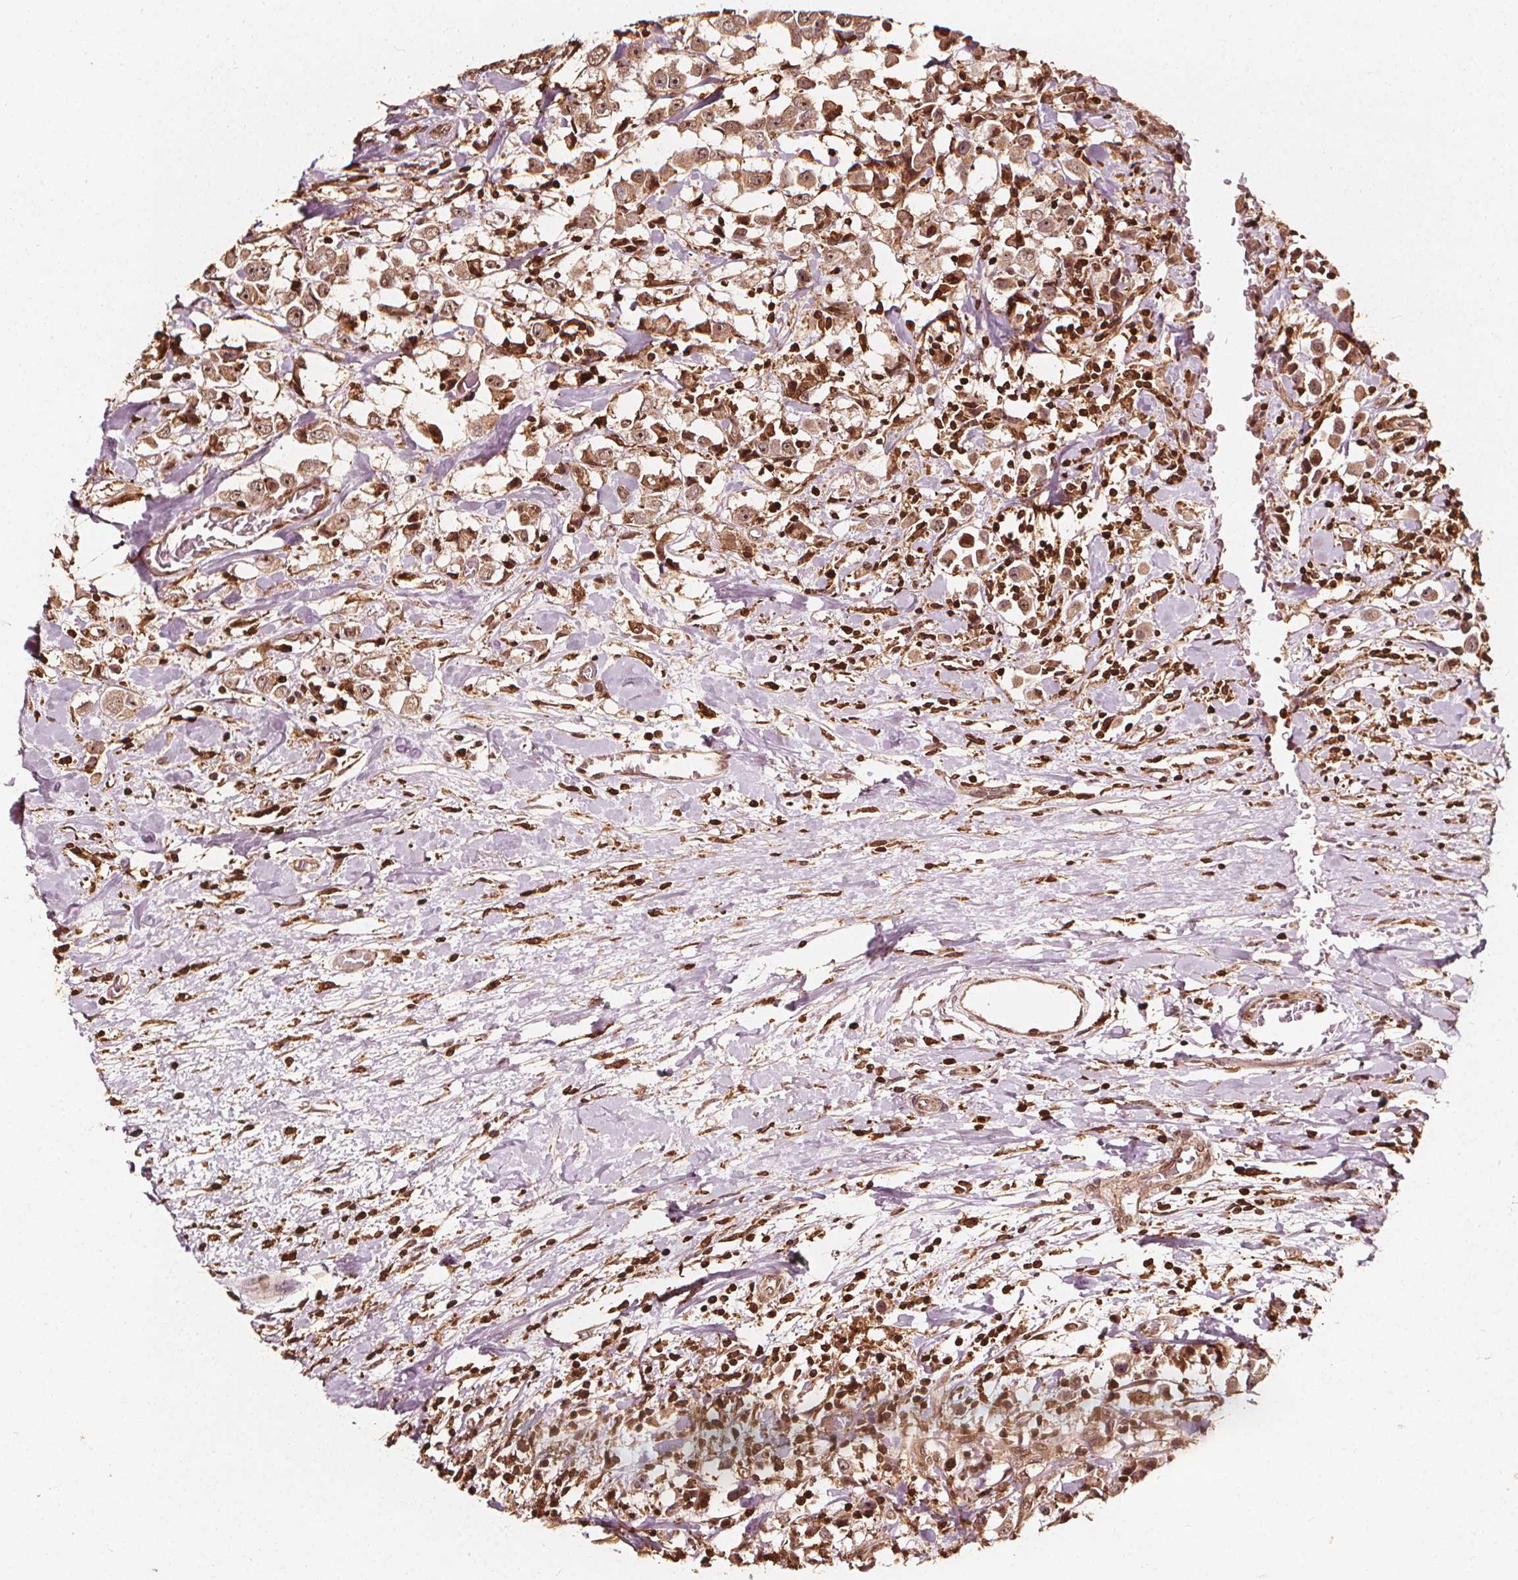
{"staining": {"intensity": "moderate", "quantity": ">75%", "location": "nuclear"}, "tissue": "breast cancer", "cell_type": "Tumor cells", "image_type": "cancer", "snomed": [{"axis": "morphology", "description": "Duct carcinoma"}, {"axis": "topography", "description": "Breast"}], "caption": "Brown immunohistochemical staining in intraductal carcinoma (breast) shows moderate nuclear staining in about >75% of tumor cells. The staining was performed using DAB (3,3'-diaminobenzidine) to visualize the protein expression in brown, while the nuclei were stained in blue with hematoxylin (Magnification: 20x).", "gene": "EXOSC9", "patient": {"sex": "female", "age": 61}}